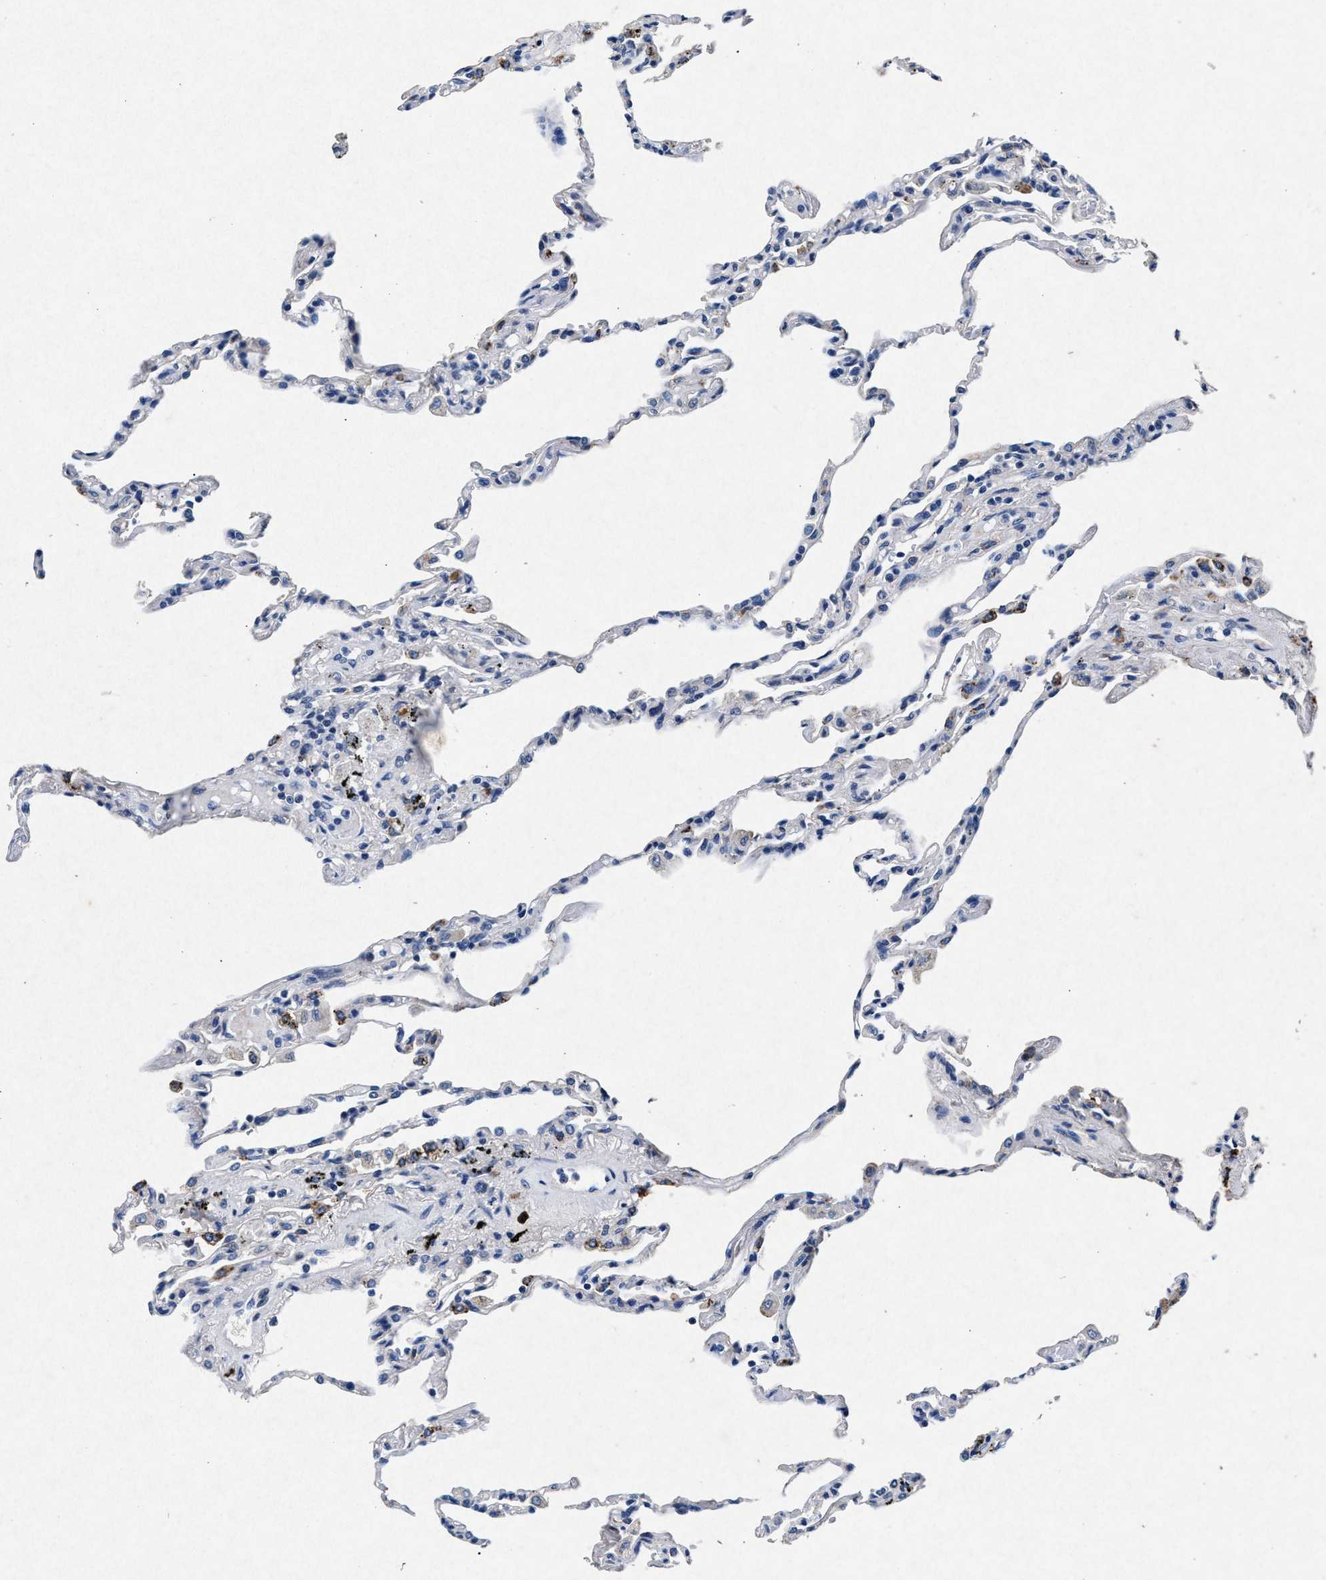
{"staining": {"intensity": "negative", "quantity": "none", "location": "none"}, "tissue": "lung", "cell_type": "Alveolar cells", "image_type": "normal", "snomed": [{"axis": "morphology", "description": "Normal tissue, NOS"}, {"axis": "topography", "description": "Lung"}], "caption": "High magnification brightfield microscopy of unremarkable lung stained with DAB (3,3'-diaminobenzidine) (brown) and counterstained with hematoxylin (blue): alveolar cells show no significant positivity. (DAB immunohistochemistry with hematoxylin counter stain).", "gene": "MAP6", "patient": {"sex": "male", "age": 59}}